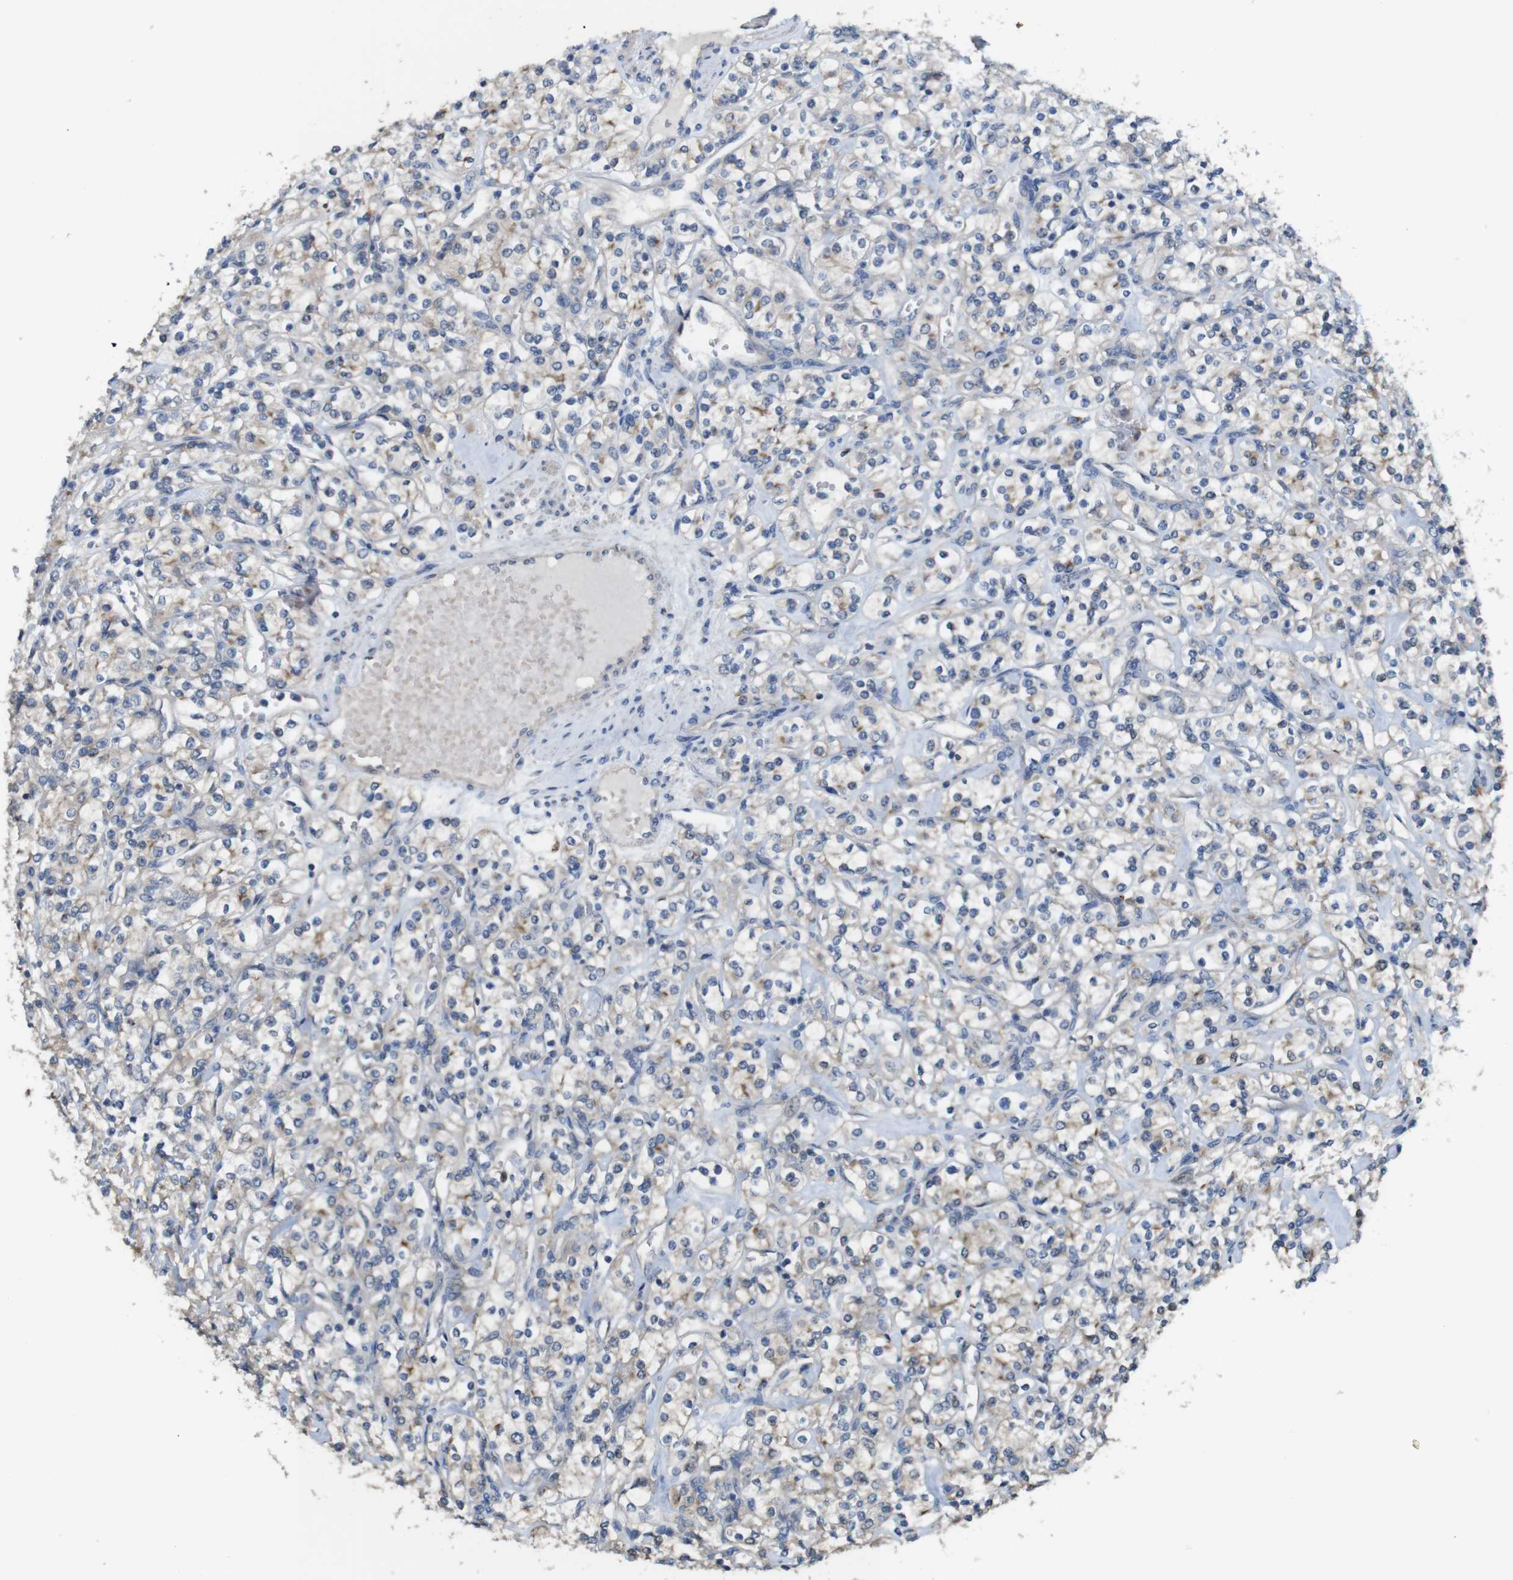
{"staining": {"intensity": "weak", "quantity": "25%-75%", "location": "cytoplasmic/membranous"}, "tissue": "renal cancer", "cell_type": "Tumor cells", "image_type": "cancer", "snomed": [{"axis": "morphology", "description": "Adenocarcinoma, NOS"}, {"axis": "topography", "description": "Kidney"}], "caption": "Immunohistochemistry photomicrograph of neoplastic tissue: renal cancer (adenocarcinoma) stained using IHC displays low levels of weak protein expression localized specifically in the cytoplasmic/membranous of tumor cells, appearing as a cytoplasmic/membranous brown color.", "gene": "CDC34", "patient": {"sex": "male", "age": 77}}